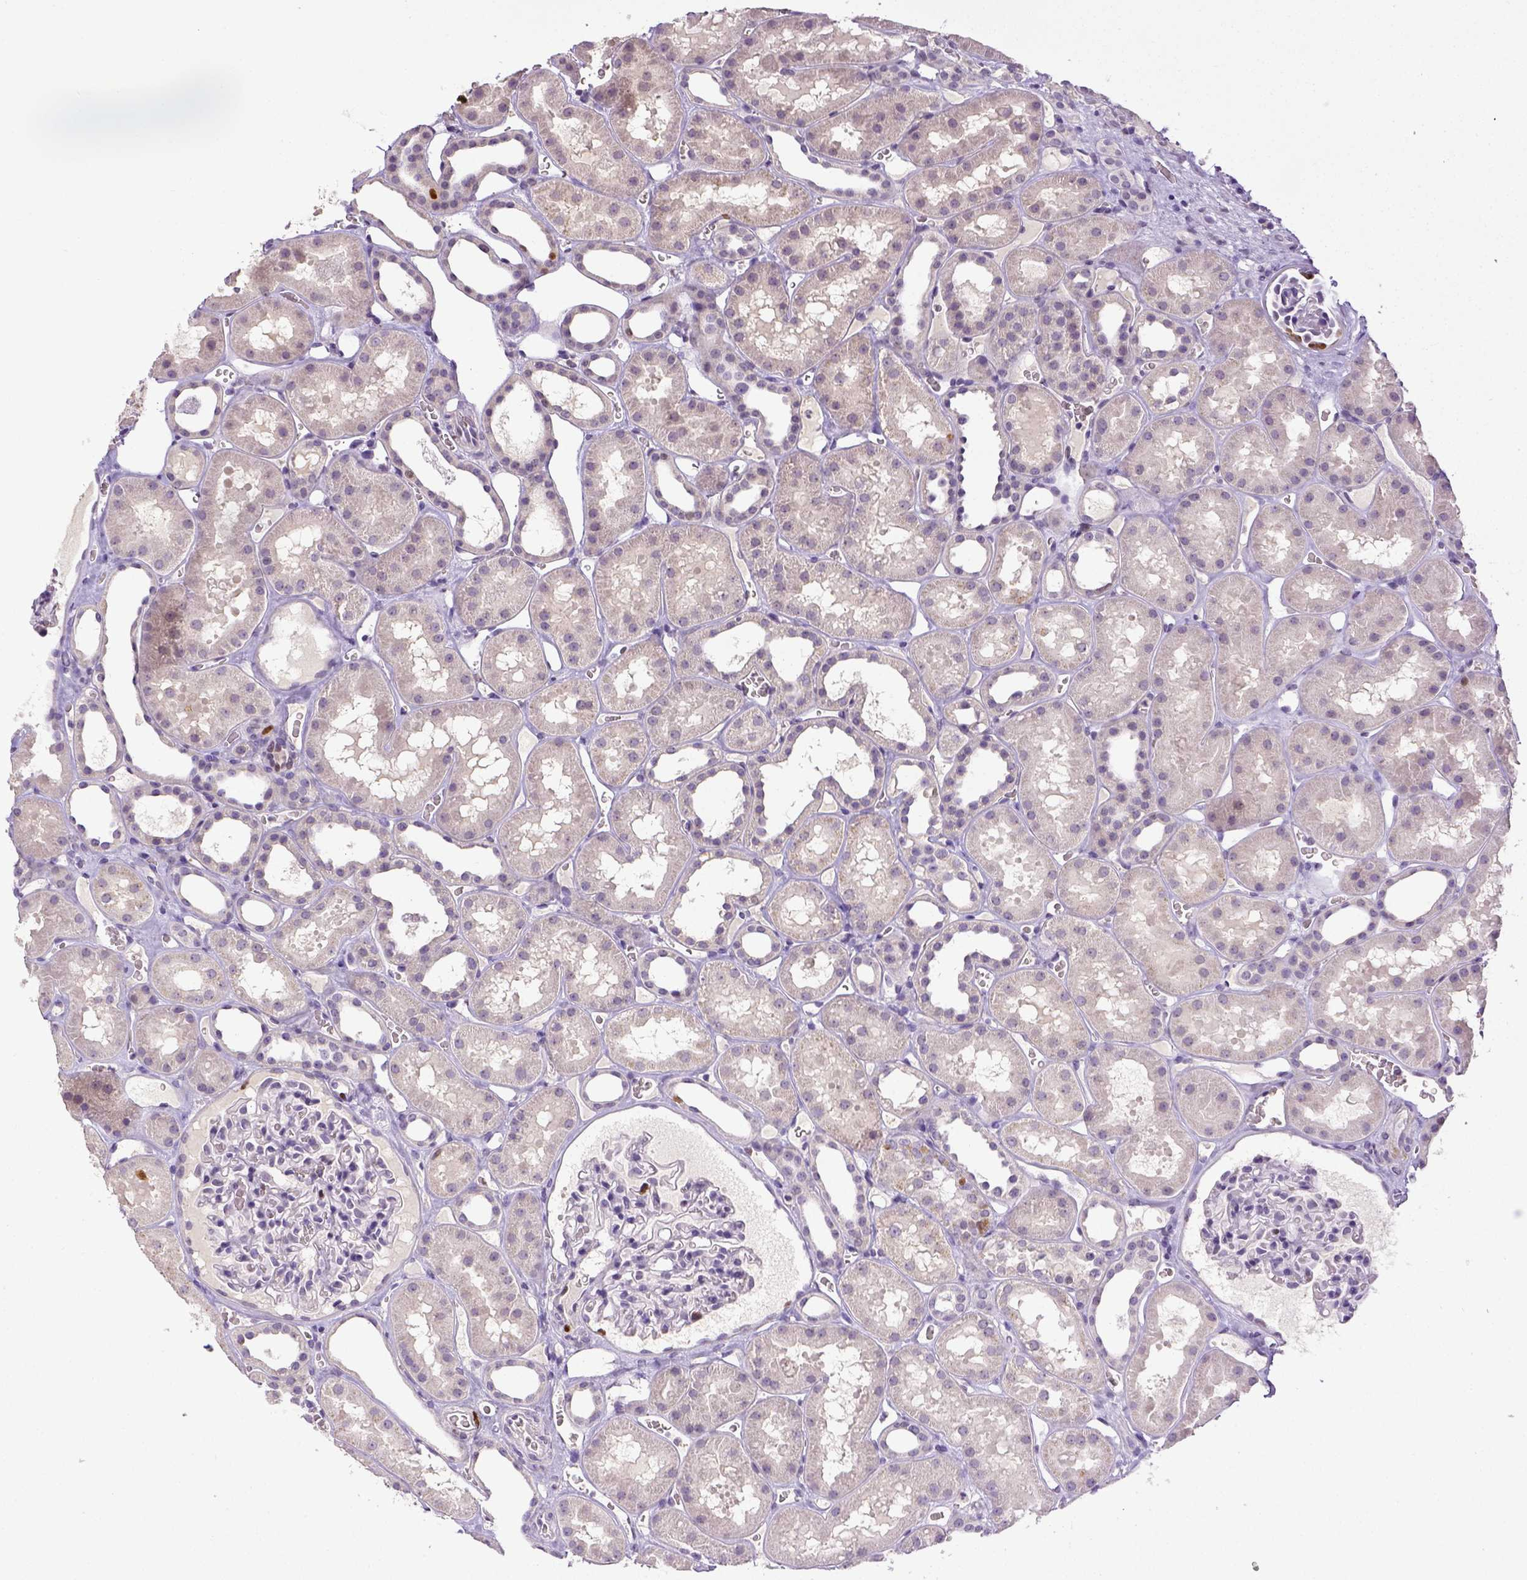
{"staining": {"intensity": "moderate", "quantity": "<25%", "location": "nuclear"}, "tissue": "kidney", "cell_type": "Cells in glomeruli", "image_type": "normal", "snomed": [{"axis": "morphology", "description": "Normal tissue, NOS"}, {"axis": "topography", "description": "Kidney"}], "caption": "This photomicrograph shows normal kidney stained with IHC to label a protein in brown. The nuclear of cells in glomeruli show moderate positivity for the protein. Nuclei are counter-stained blue.", "gene": "CDKN1A", "patient": {"sex": "female", "age": 41}}